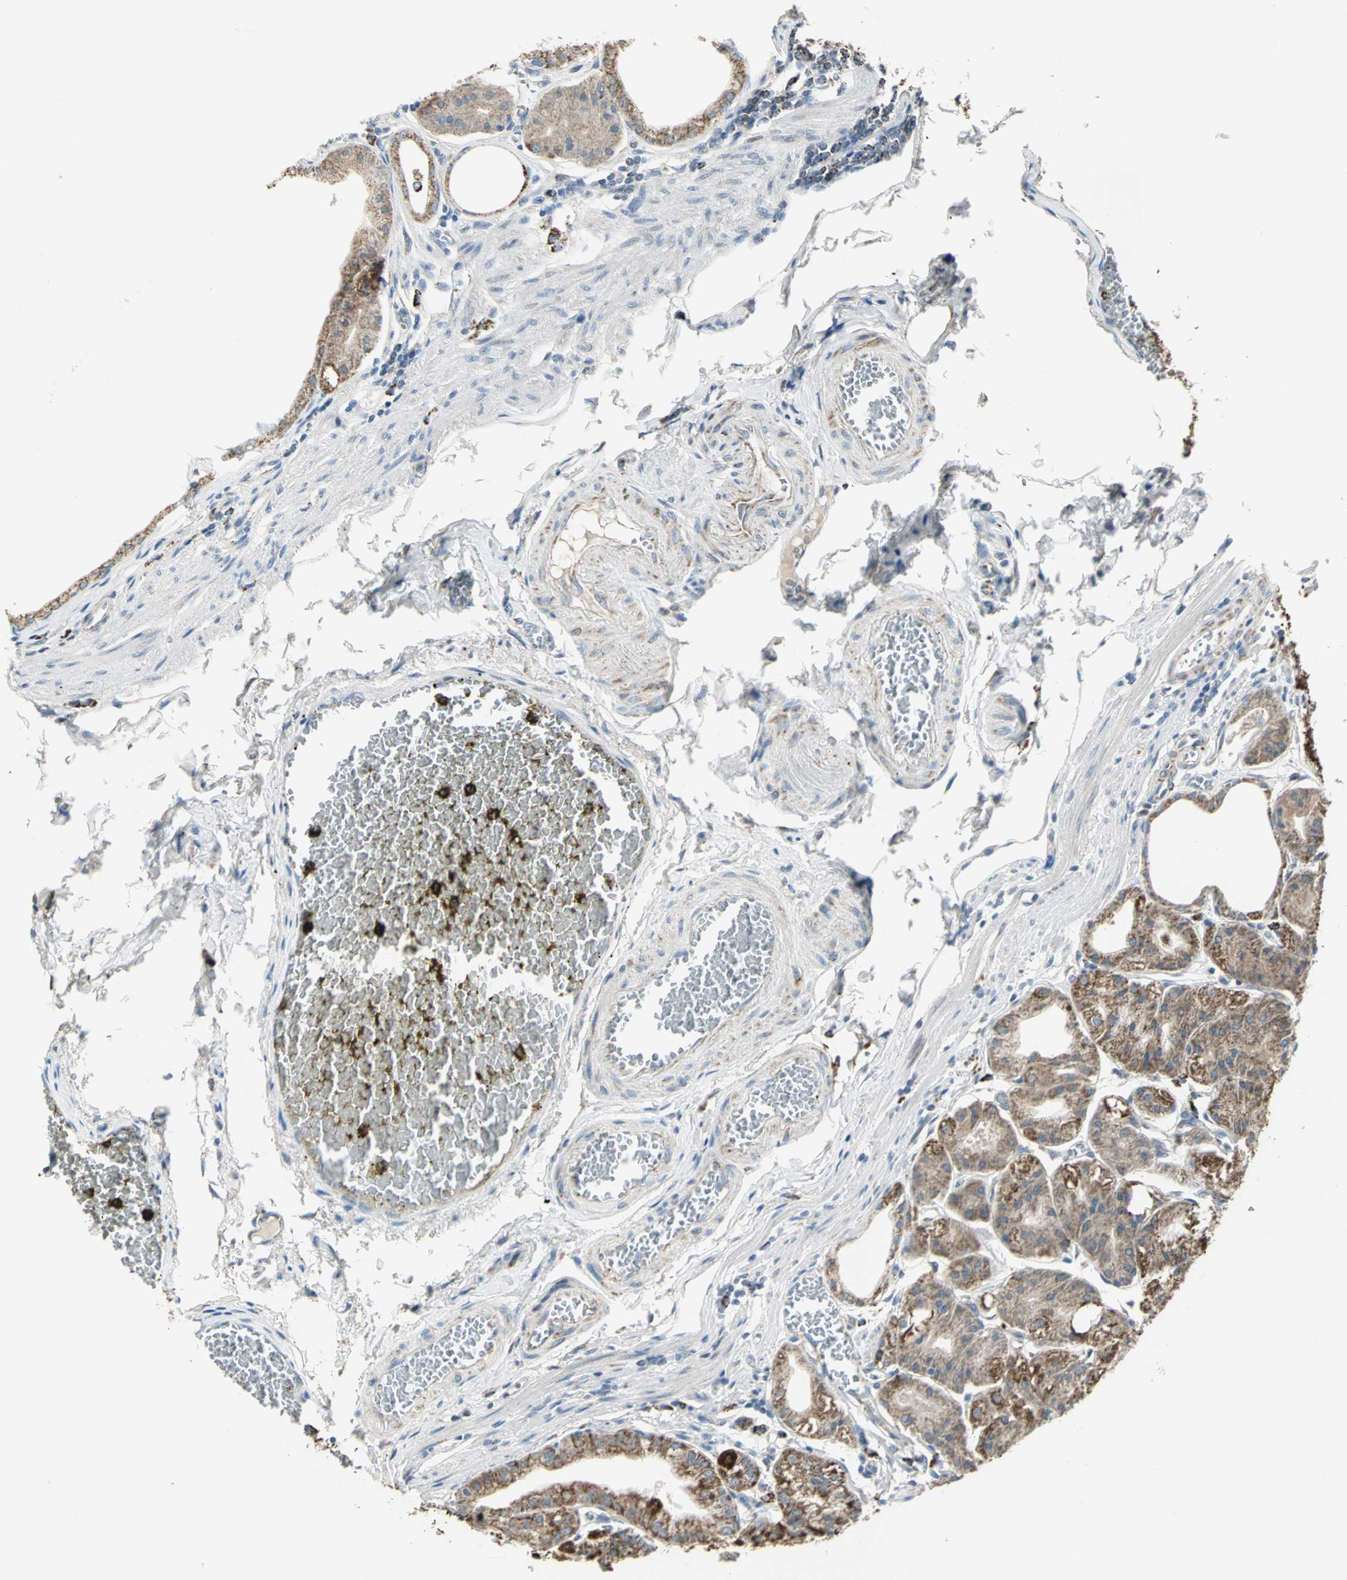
{"staining": {"intensity": "strong", "quantity": "25%-75%", "location": "cytoplasmic/membranous"}, "tissue": "stomach", "cell_type": "Glandular cells", "image_type": "normal", "snomed": [{"axis": "morphology", "description": "Normal tissue, NOS"}, {"axis": "topography", "description": "Stomach, lower"}], "caption": "Stomach stained with a brown dye demonstrates strong cytoplasmic/membranous positive staining in approximately 25%-75% of glandular cells.", "gene": "ACADM", "patient": {"sex": "male", "age": 71}}